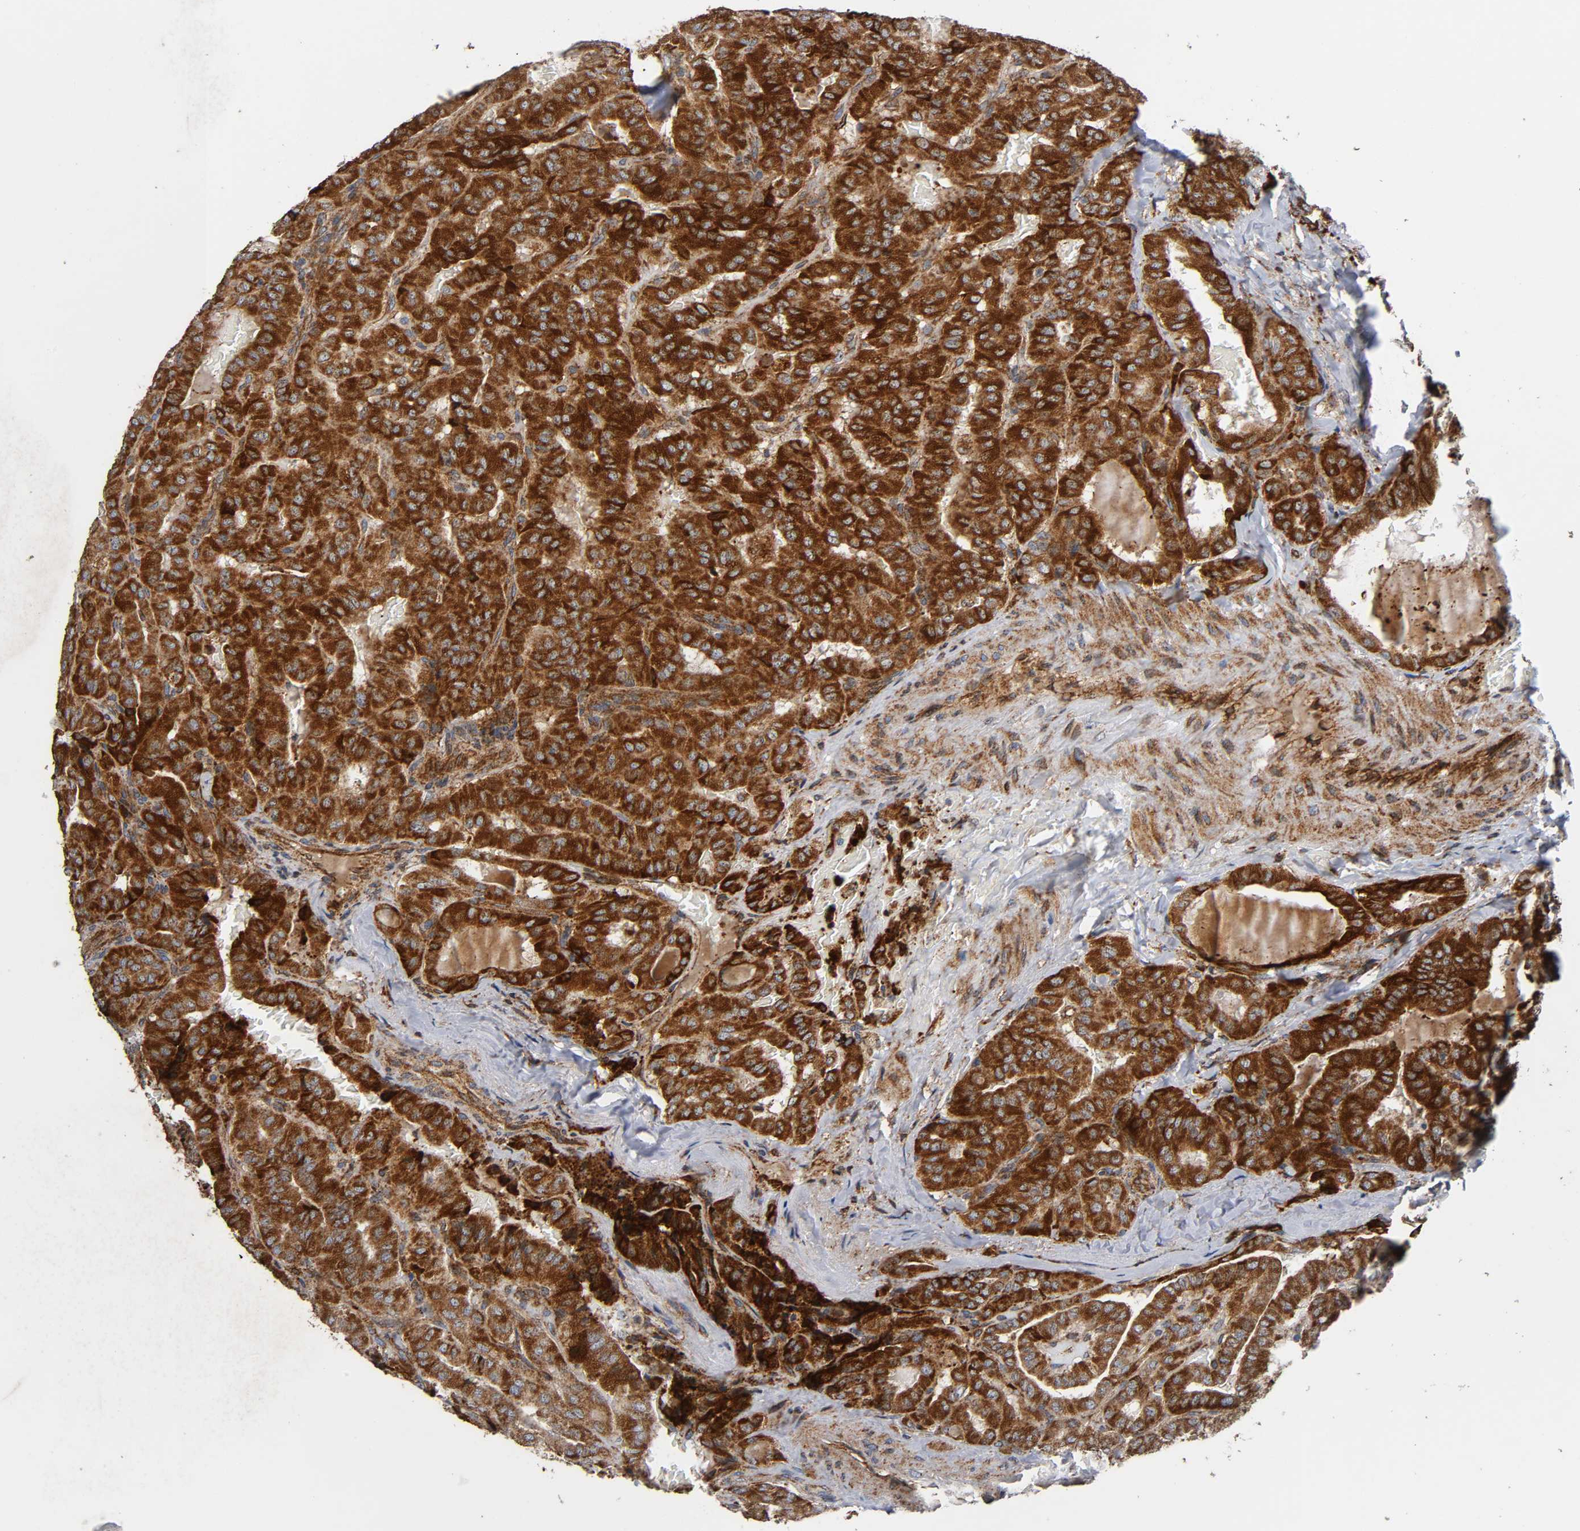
{"staining": {"intensity": "strong", "quantity": "25%-75%", "location": "cytoplasmic/membranous"}, "tissue": "thyroid cancer", "cell_type": "Tumor cells", "image_type": "cancer", "snomed": [{"axis": "morphology", "description": "Papillary adenocarcinoma, NOS"}, {"axis": "topography", "description": "Thyroid gland"}], "caption": "Strong cytoplasmic/membranous staining is present in about 25%-75% of tumor cells in thyroid cancer. The staining was performed using DAB (3,3'-diaminobenzidine) to visualize the protein expression in brown, while the nuclei were stained in blue with hematoxylin (Magnification: 20x).", "gene": "MAP3K1", "patient": {"sex": "male", "age": 77}}